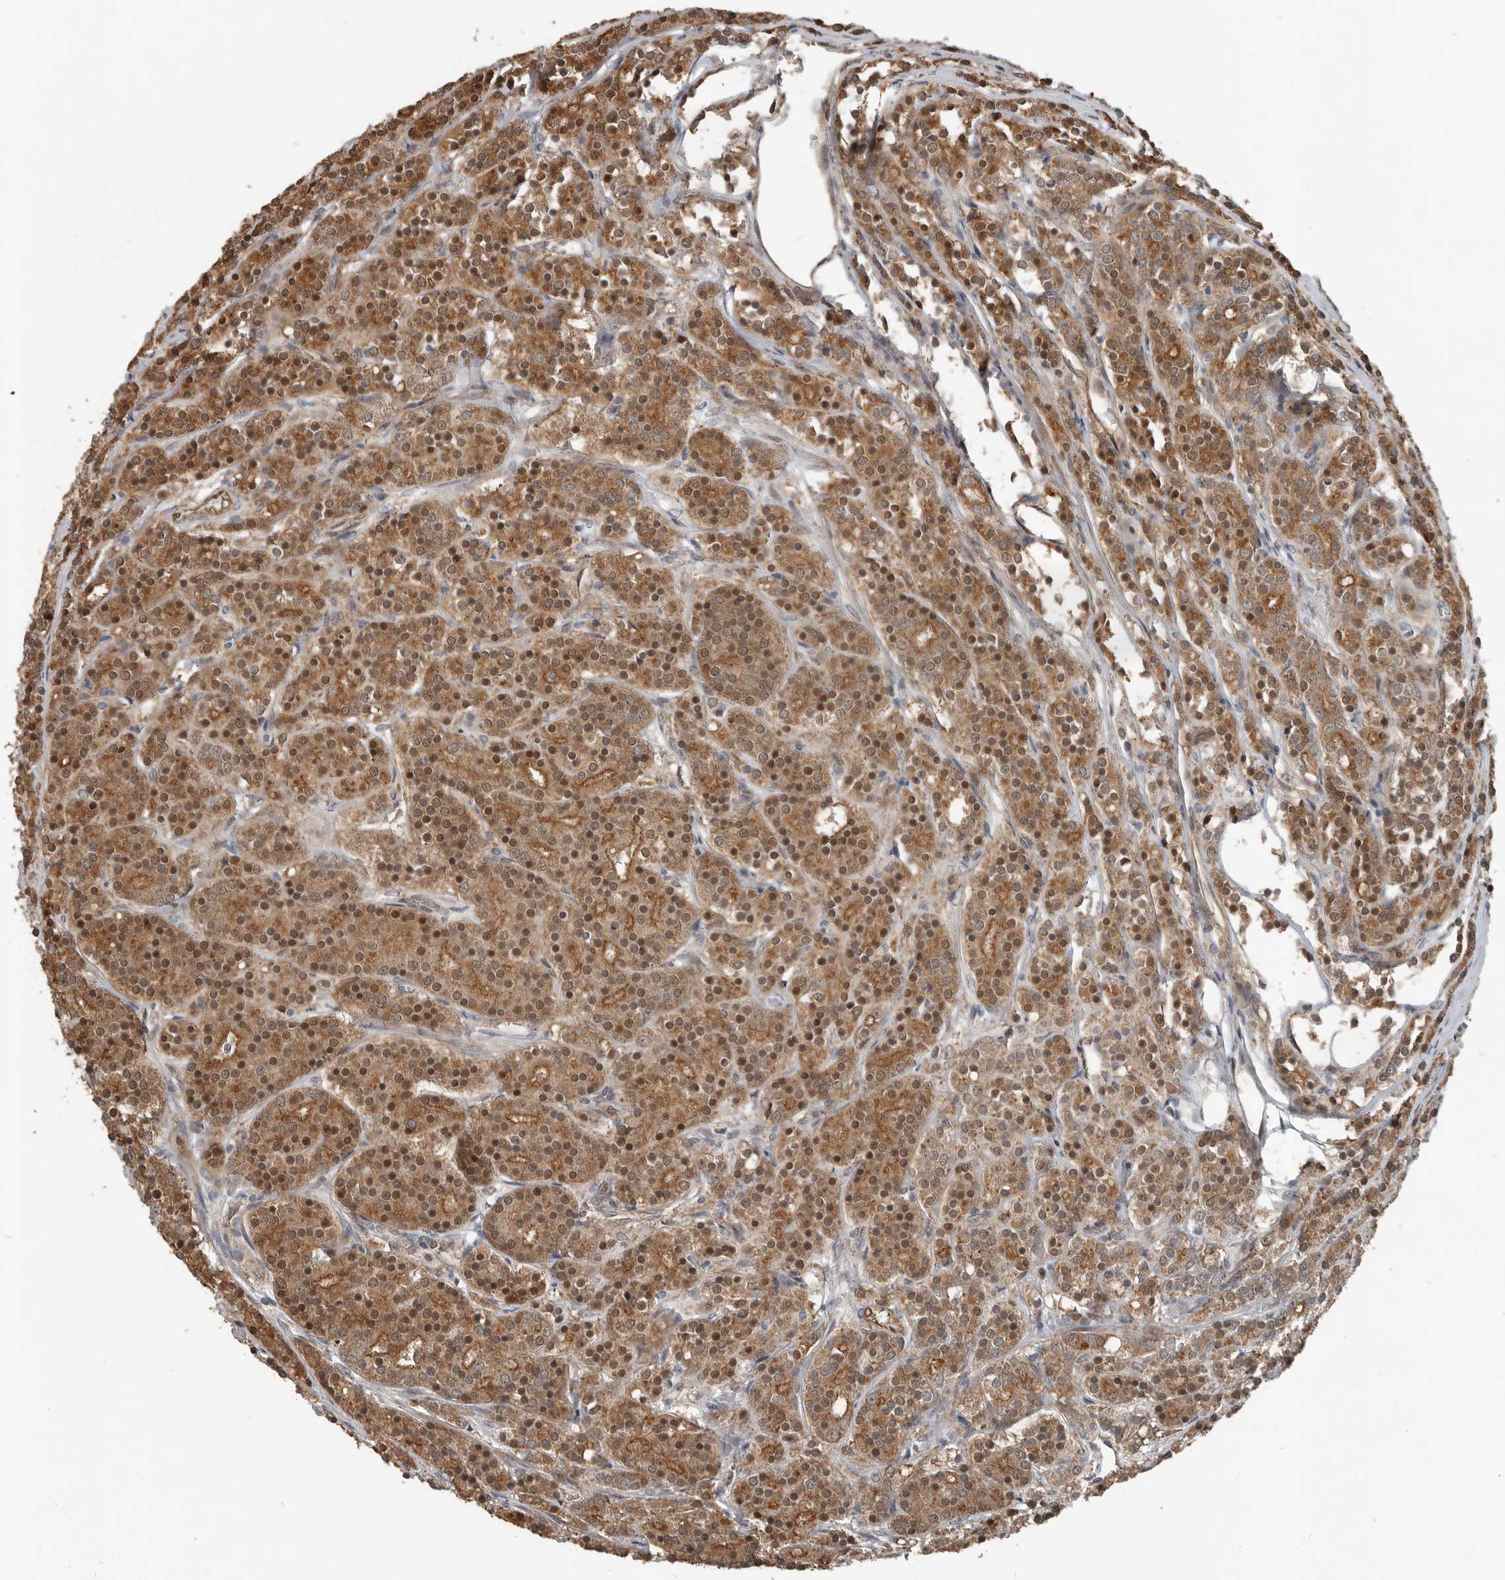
{"staining": {"intensity": "moderate", "quantity": ">75%", "location": "cytoplasmic/membranous,nuclear"}, "tissue": "prostate cancer", "cell_type": "Tumor cells", "image_type": "cancer", "snomed": [{"axis": "morphology", "description": "Adenocarcinoma, High grade"}, {"axis": "topography", "description": "Prostate"}], "caption": "A photomicrograph showing moderate cytoplasmic/membranous and nuclear positivity in about >75% of tumor cells in adenocarcinoma (high-grade) (prostate), as visualized by brown immunohistochemical staining.", "gene": "YOD1", "patient": {"sex": "male", "age": 62}}